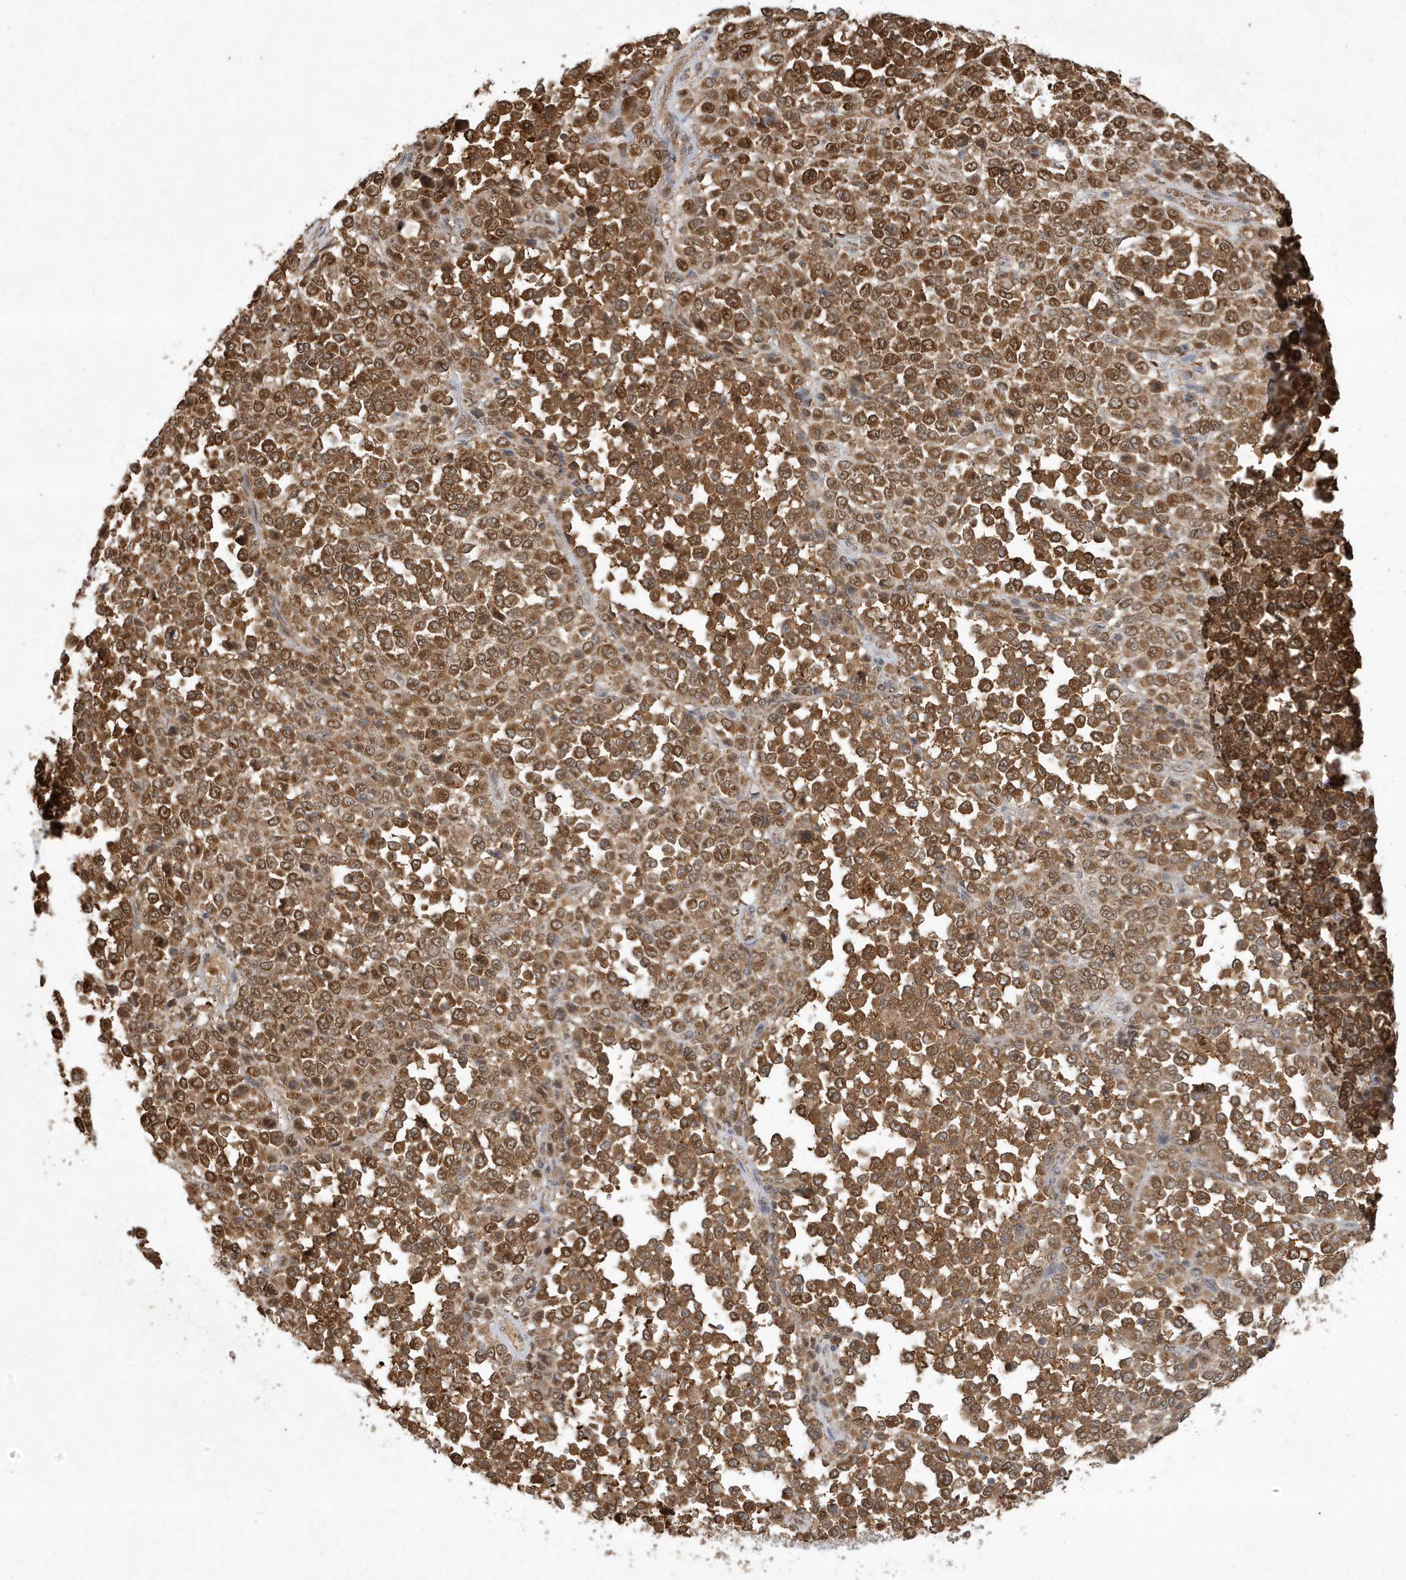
{"staining": {"intensity": "strong", "quantity": ">75%", "location": "cytoplasmic/membranous,nuclear"}, "tissue": "melanoma", "cell_type": "Tumor cells", "image_type": "cancer", "snomed": [{"axis": "morphology", "description": "Malignant melanoma, Metastatic site"}, {"axis": "topography", "description": "Pancreas"}], "caption": "Immunohistochemical staining of human malignant melanoma (metastatic site) demonstrates strong cytoplasmic/membranous and nuclear protein staining in about >75% of tumor cells.", "gene": "ABCB9", "patient": {"sex": "female", "age": 30}}